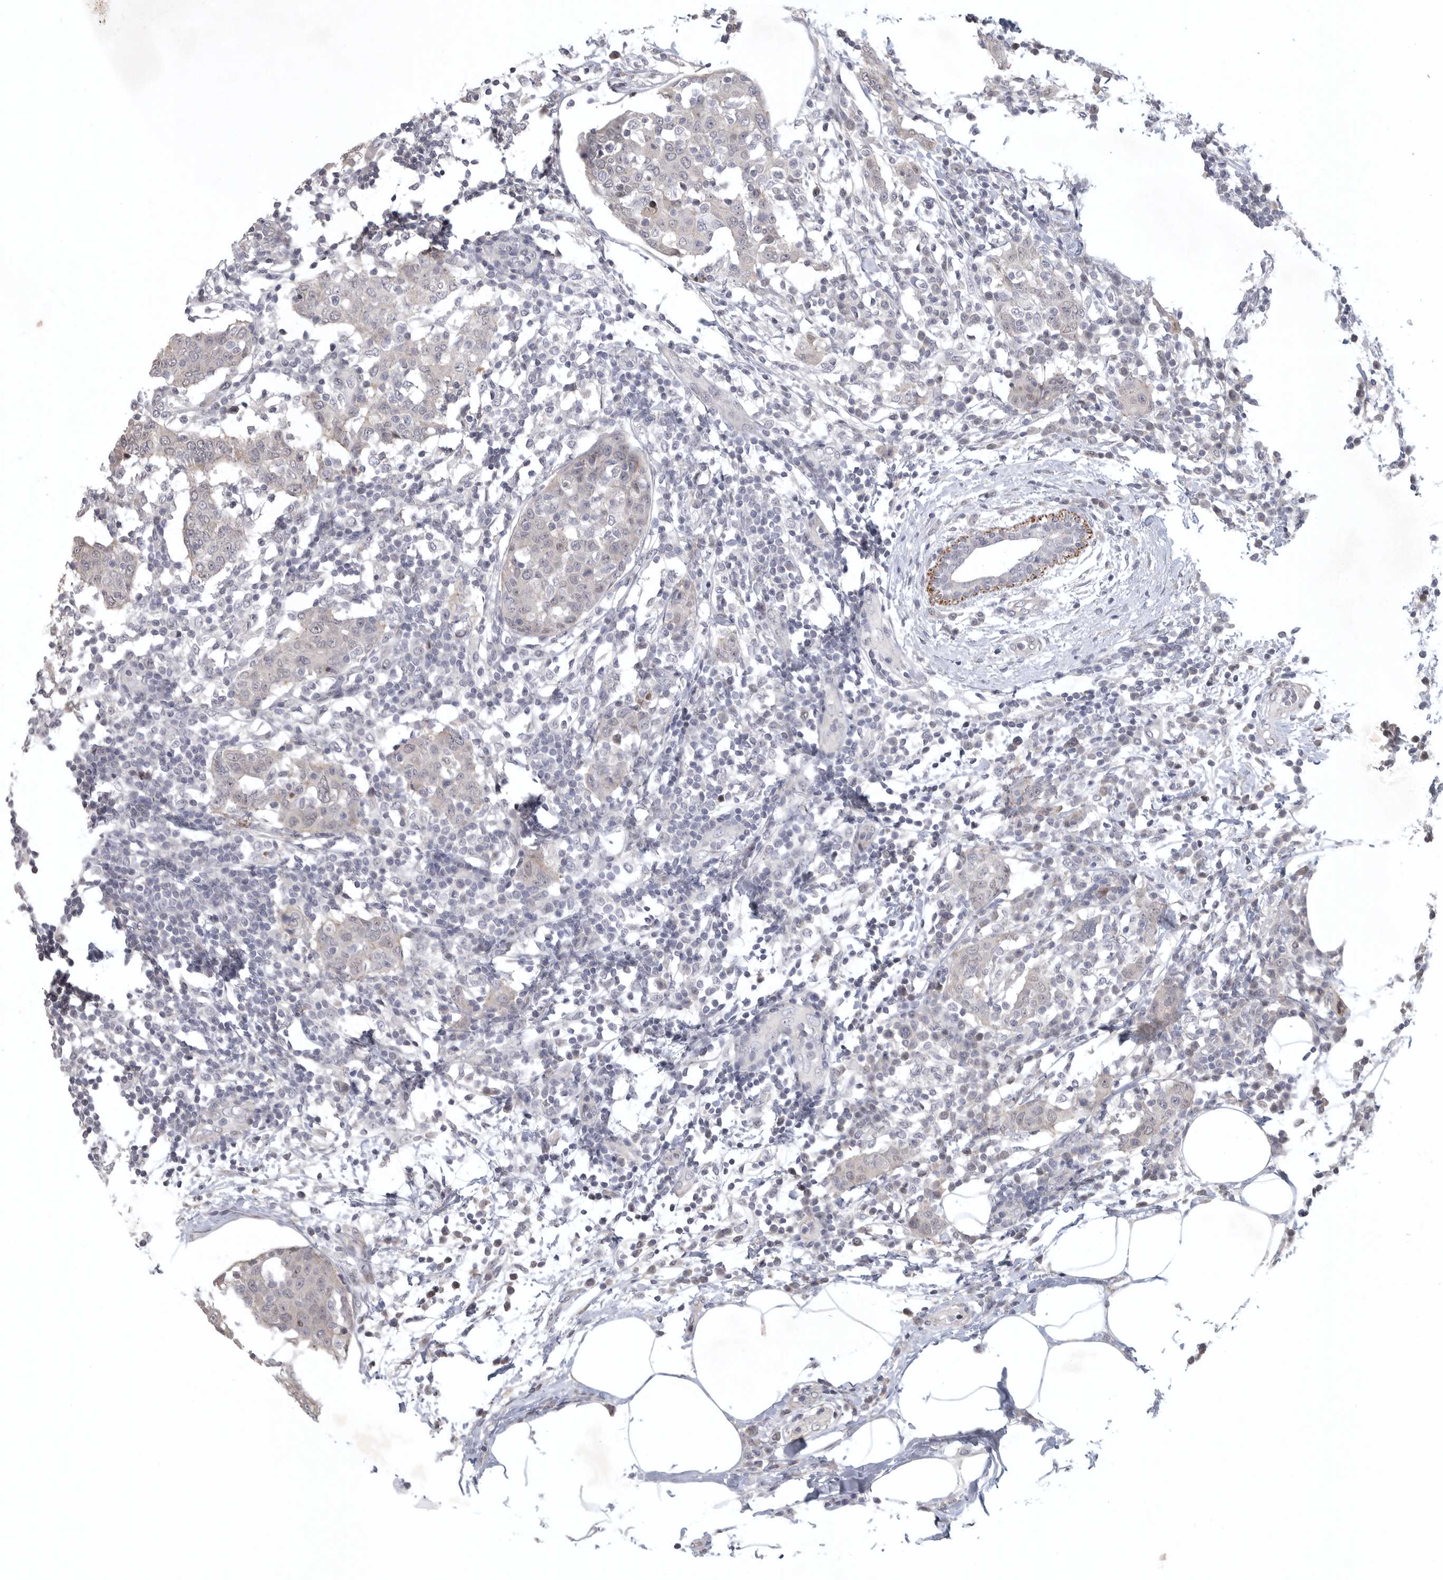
{"staining": {"intensity": "negative", "quantity": "none", "location": "none"}, "tissue": "breast cancer", "cell_type": "Tumor cells", "image_type": "cancer", "snomed": [{"axis": "morphology", "description": "Normal tissue, NOS"}, {"axis": "morphology", "description": "Duct carcinoma"}, {"axis": "topography", "description": "Breast"}], "caption": "Invasive ductal carcinoma (breast) was stained to show a protein in brown. There is no significant positivity in tumor cells. (Brightfield microscopy of DAB immunohistochemistry (IHC) at high magnification).", "gene": "TNR", "patient": {"sex": "female", "age": 37}}